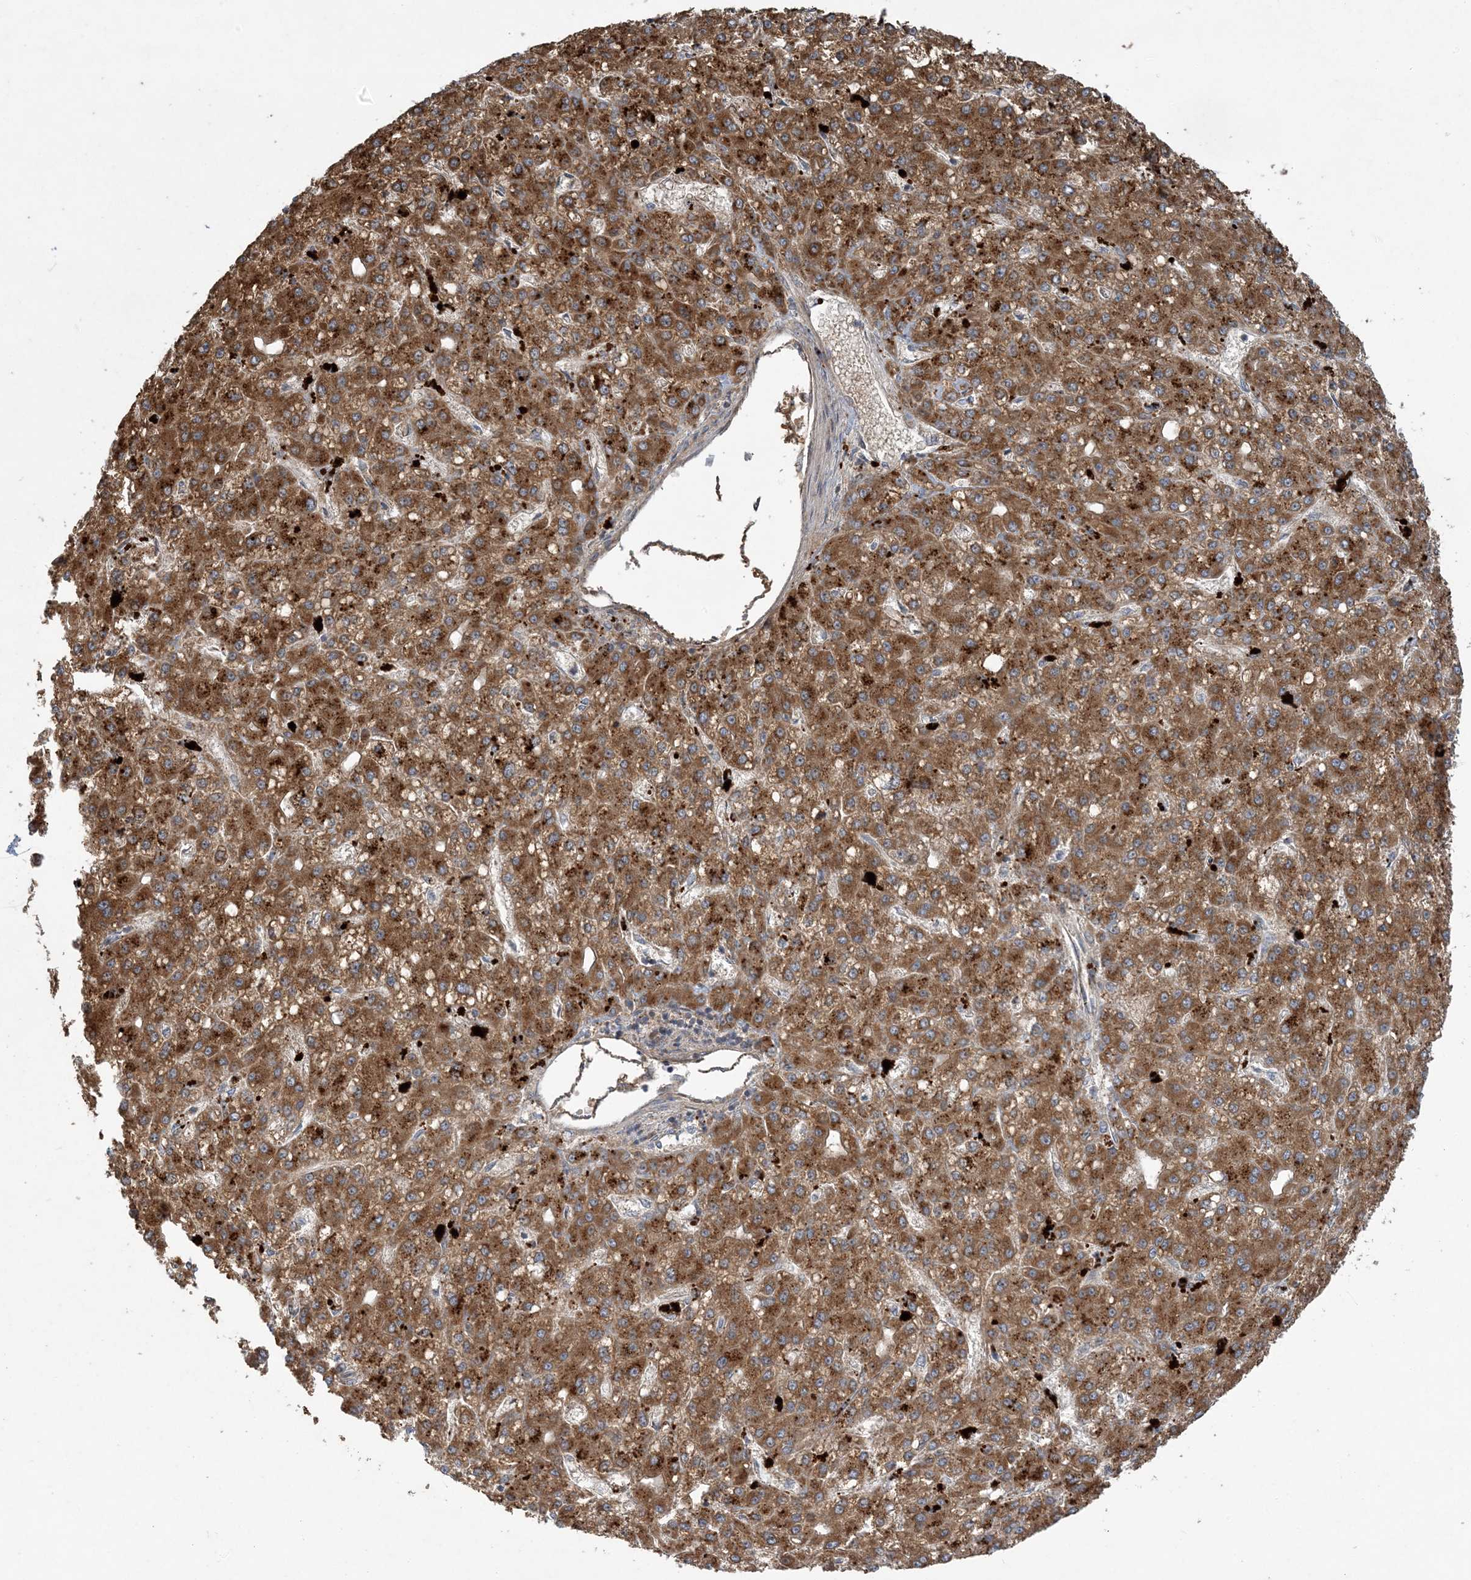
{"staining": {"intensity": "strong", "quantity": ">75%", "location": "cytoplasmic/membranous"}, "tissue": "liver cancer", "cell_type": "Tumor cells", "image_type": "cancer", "snomed": [{"axis": "morphology", "description": "Carcinoma, Hepatocellular, NOS"}, {"axis": "topography", "description": "Liver"}], "caption": "Hepatocellular carcinoma (liver) stained with immunohistochemistry shows strong cytoplasmic/membranous staining in approximately >75% of tumor cells.", "gene": "LTN1", "patient": {"sex": "male", "age": 67}}